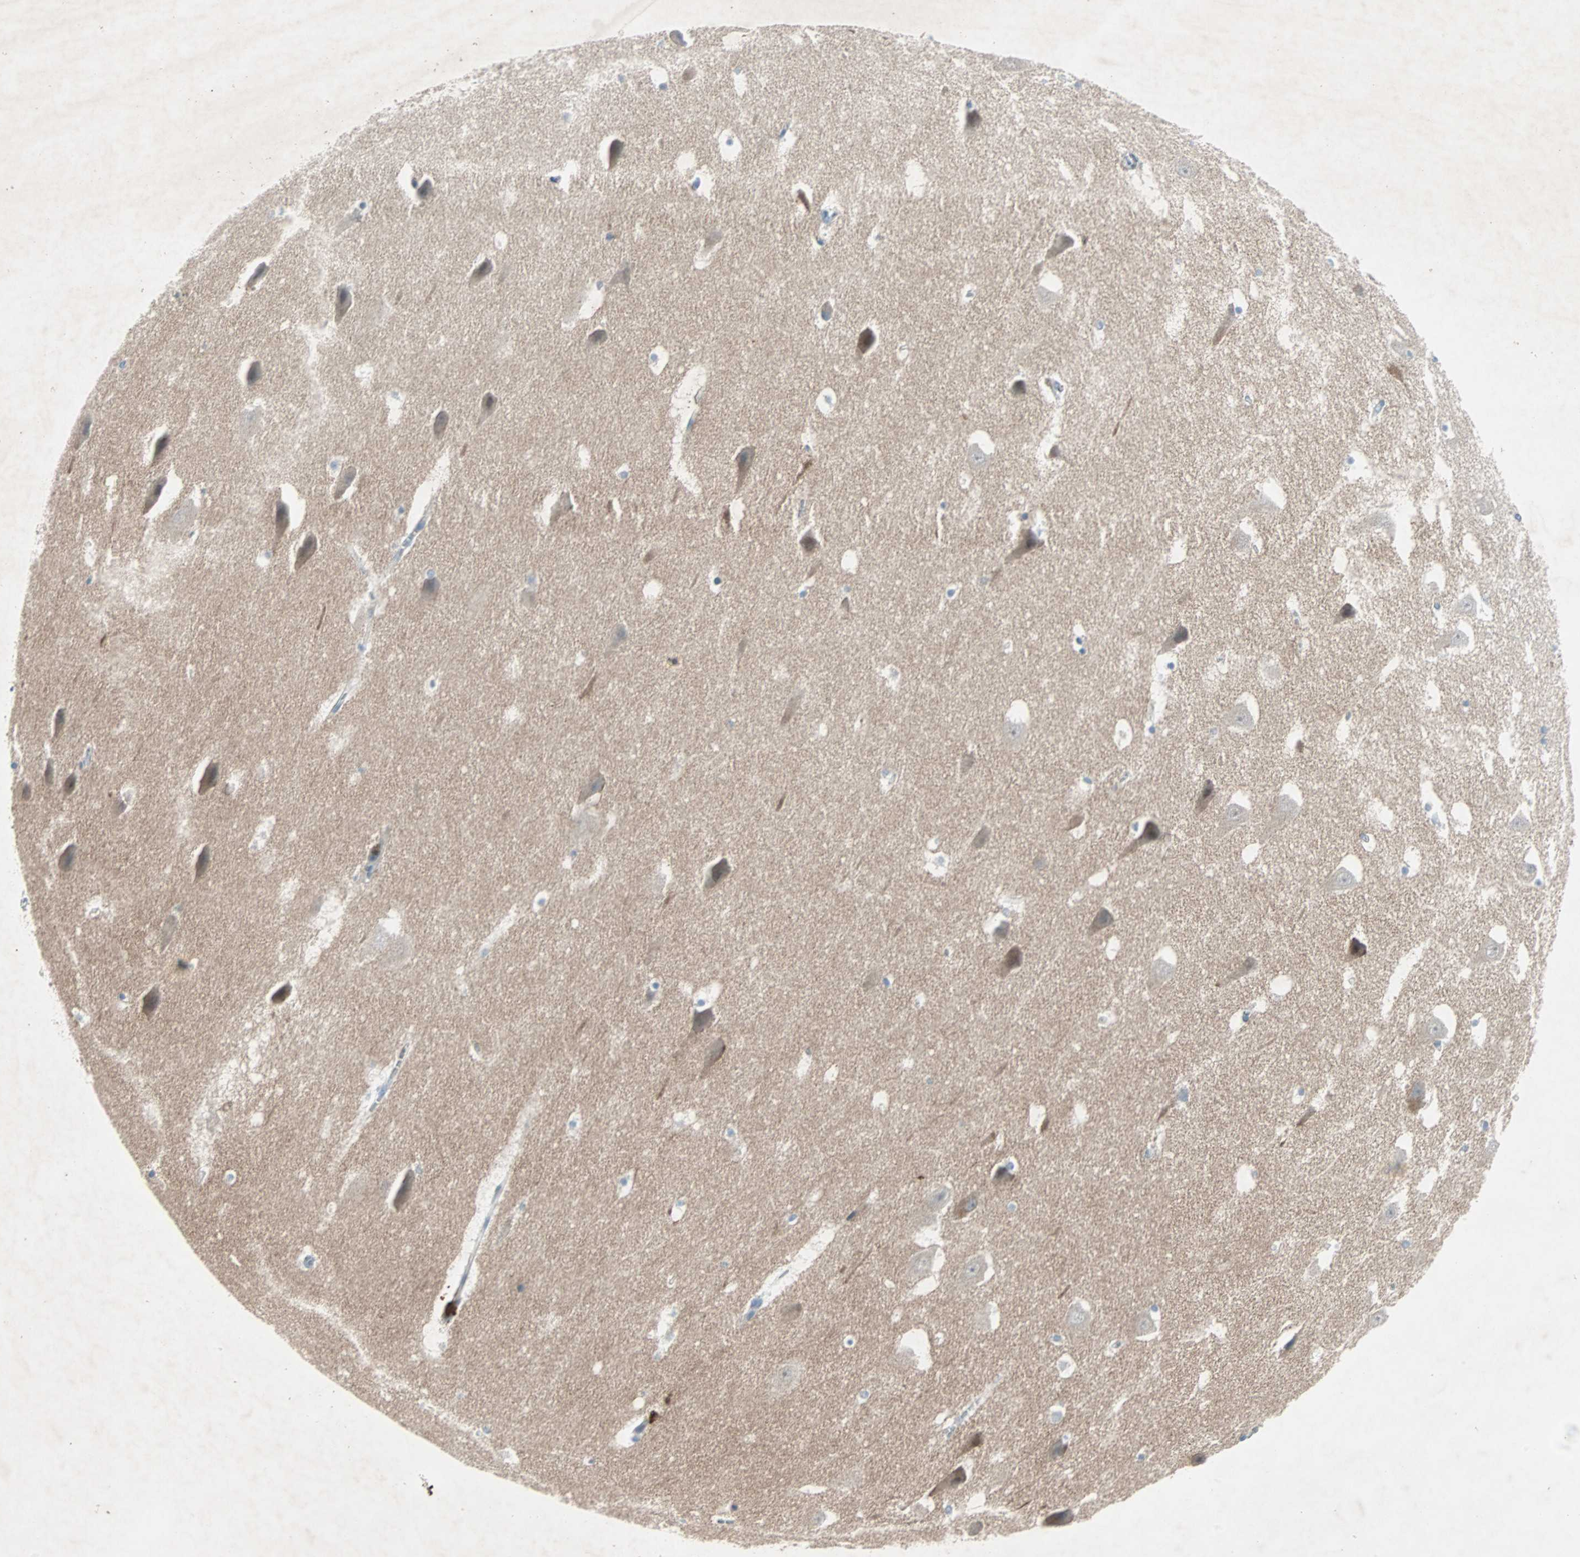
{"staining": {"intensity": "moderate", "quantity": "<25%", "location": "cytoplasmic/membranous"}, "tissue": "hippocampus", "cell_type": "Glial cells", "image_type": "normal", "snomed": [{"axis": "morphology", "description": "Normal tissue, NOS"}, {"axis": "topography", "description": "Hippocampus"}], "caption": "Protein staining by immunohistochemistry (IHC) exhibits moderate cytoplasmic/membranous positivity in about <25% of glial cells in benign hippocampus.", "gene": "LANCL3", "patient": {"sex": "male", "age": 45}}